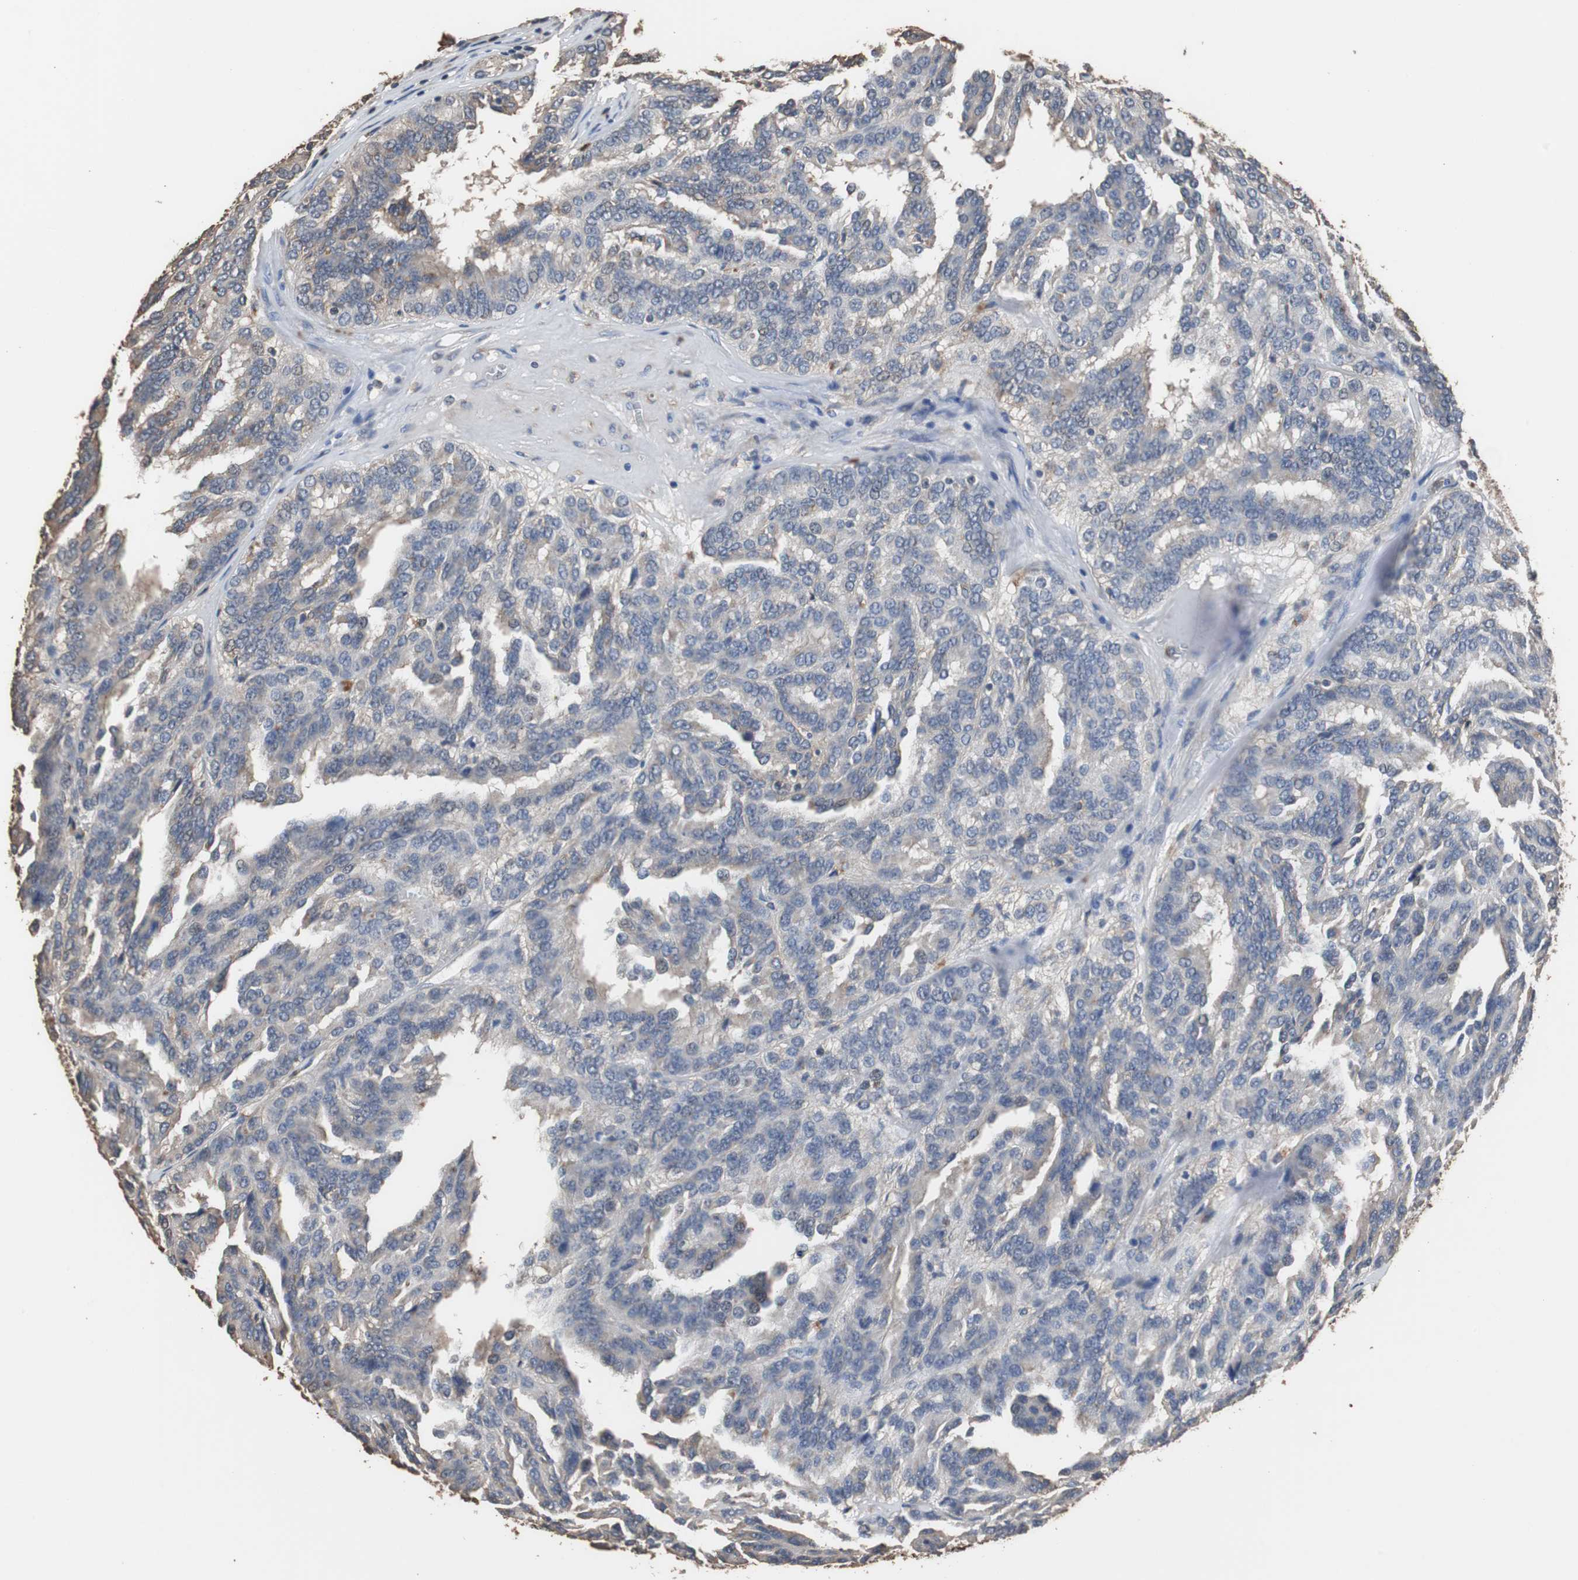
{"staining": {"intensity": "weak", "quantity": "<25%", "location": "cytoplasmic/membranous"}, "tissue": "renal cancer", "cell_type": "Tumor cells", "image_type": "cancer", "snomed": [{"axis": "morphology", "description": "Adenocarcinoma, NOS"}, {"axis": "topography", "description": "Kidney"}], "caption": "Renal adenocarcinoma stained for a protein using immunohistochemistry (IHC) reveals no staining tumor cells.", "gene": "SCIMP", "patient": {"sex": "male", "age": 46}}